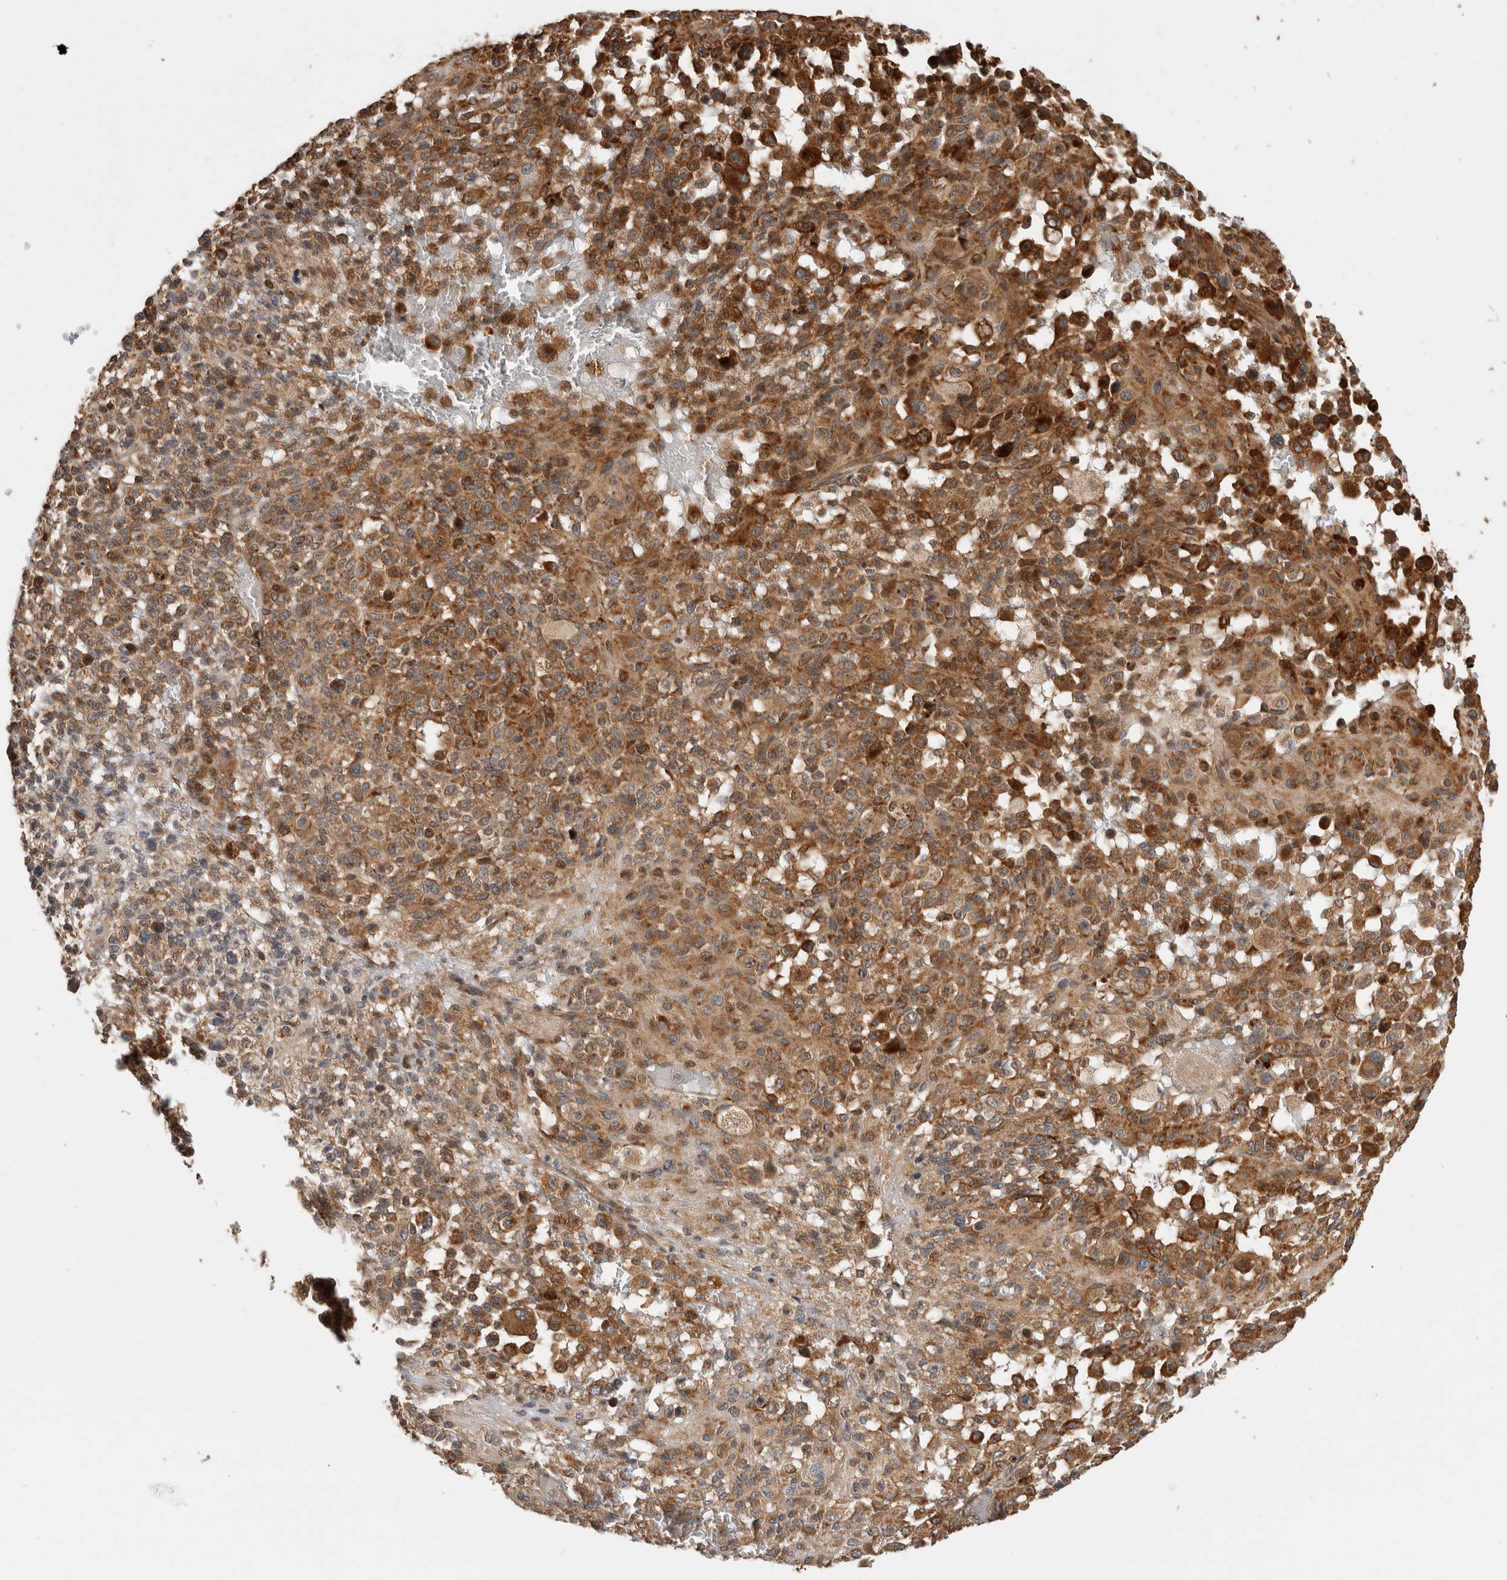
{"staining": {"intensity": "moderate", "quantity": ">75%", "location": "cytoplasmic/membranous"}, "tissue": "melanoma", "cell_type": "Tumor cells", "image_type": "cancer", "snomed": [{"axis": "morphology", "description": "Malignant melanoma, Metastatic site"}, {"axis": "topography", "description": "Skin"}], "caption": "Melanoma was stained to show a protein in brown. There is medium levels of moderate cytoplasmic/membranous expression in about >75% of tumor cells.", "gene": "PCDHB15", "patient": {"sex": "female", "age": 74}}